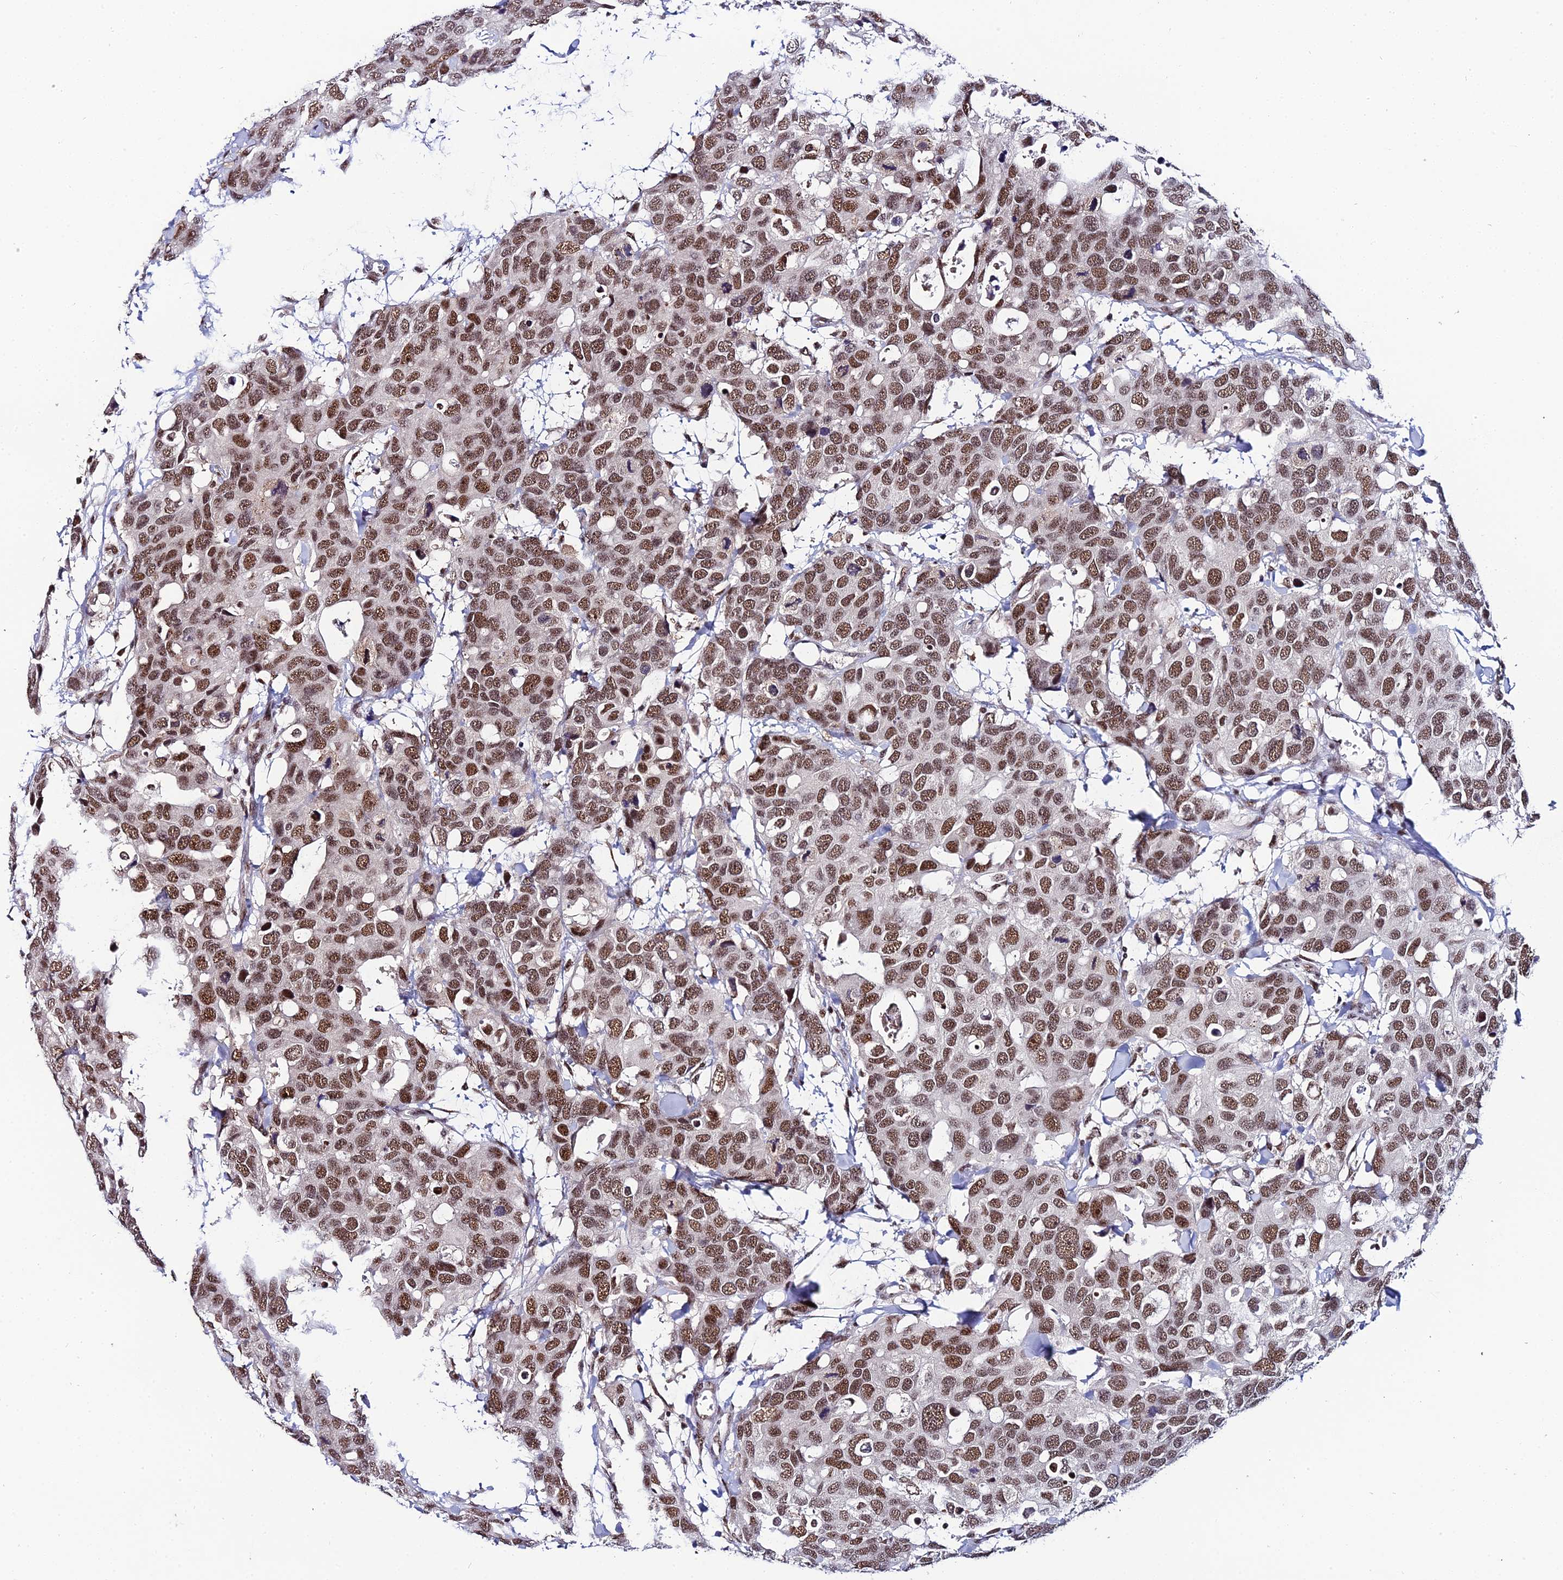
{"staining": {"intensity": "strong", "quantity": ">75%", "location": "nuclear"}, "tissue": "breast cancer", "cell_type": "Tumor cells", "image_type": "cancer", "snomed": [{"axis": "morphology", "description": "Duct carcinoma"}, {"axis": "topography", "description": "Breast"}], "caption": "IHC image of human invasive ductal carcinoma (breast) stained for a protein (brown), which reveals high levels of strong nuclear positivity in approximately >75% of tumor cells.", "gene": "EXOSC3", "patient": {"sex": "female", "age": 83}}